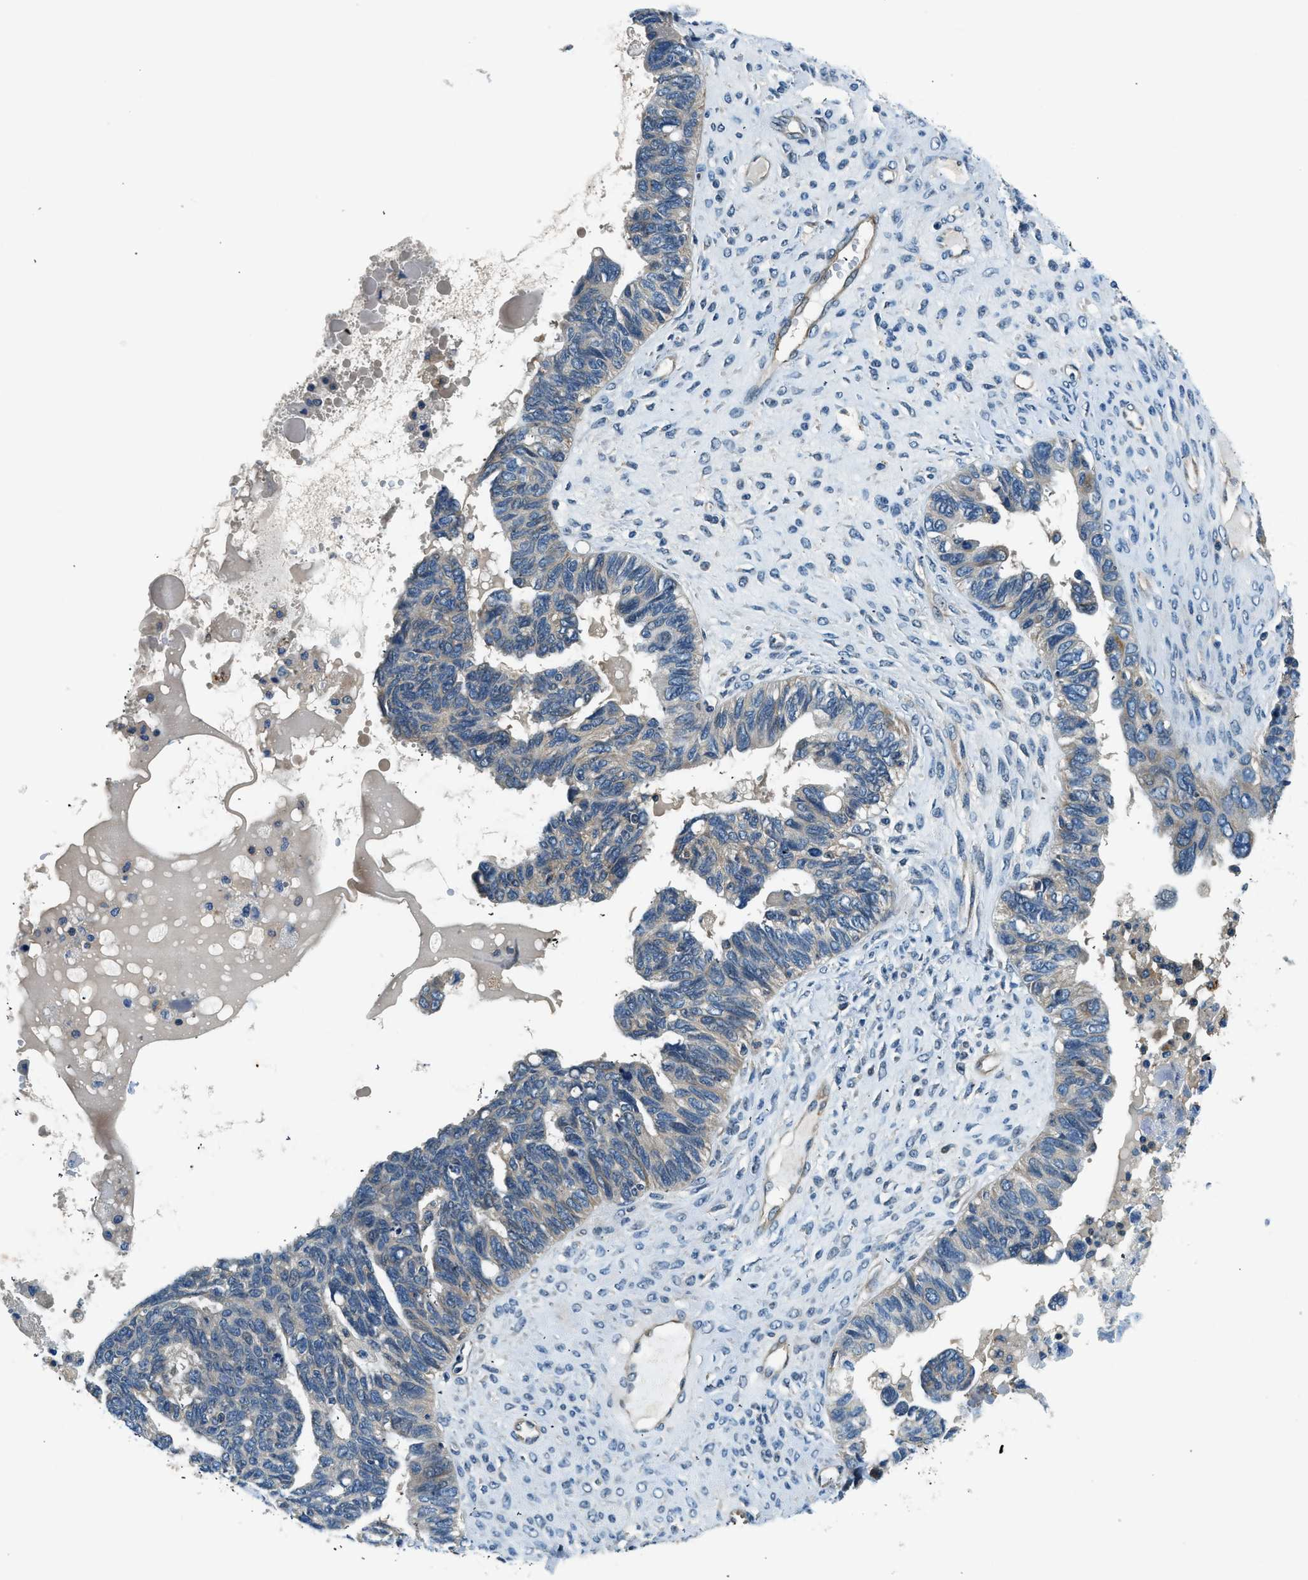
{"staining": {"intensity": "negative", "quantity": "none", "location": "none"}, "tissue": "ovarian cancer", "cell_type": "Tumor cells", "image_type": "cancer", "snomed": [{"axis": "morphology", "description": "Cystadenocarcinoma, serous, NOS"}, {"axis": "topography", "description": "Ovary"}], "caption": "This image is of ovarian cancer (serous cystadenocarcinoma) stained with IHC to label a protein in brown with the nuclei are counter-stained blue. There is no expression in tumor cells.", "gene": "SLC19A2", "patient": {"sex": "female", "age": 79}}